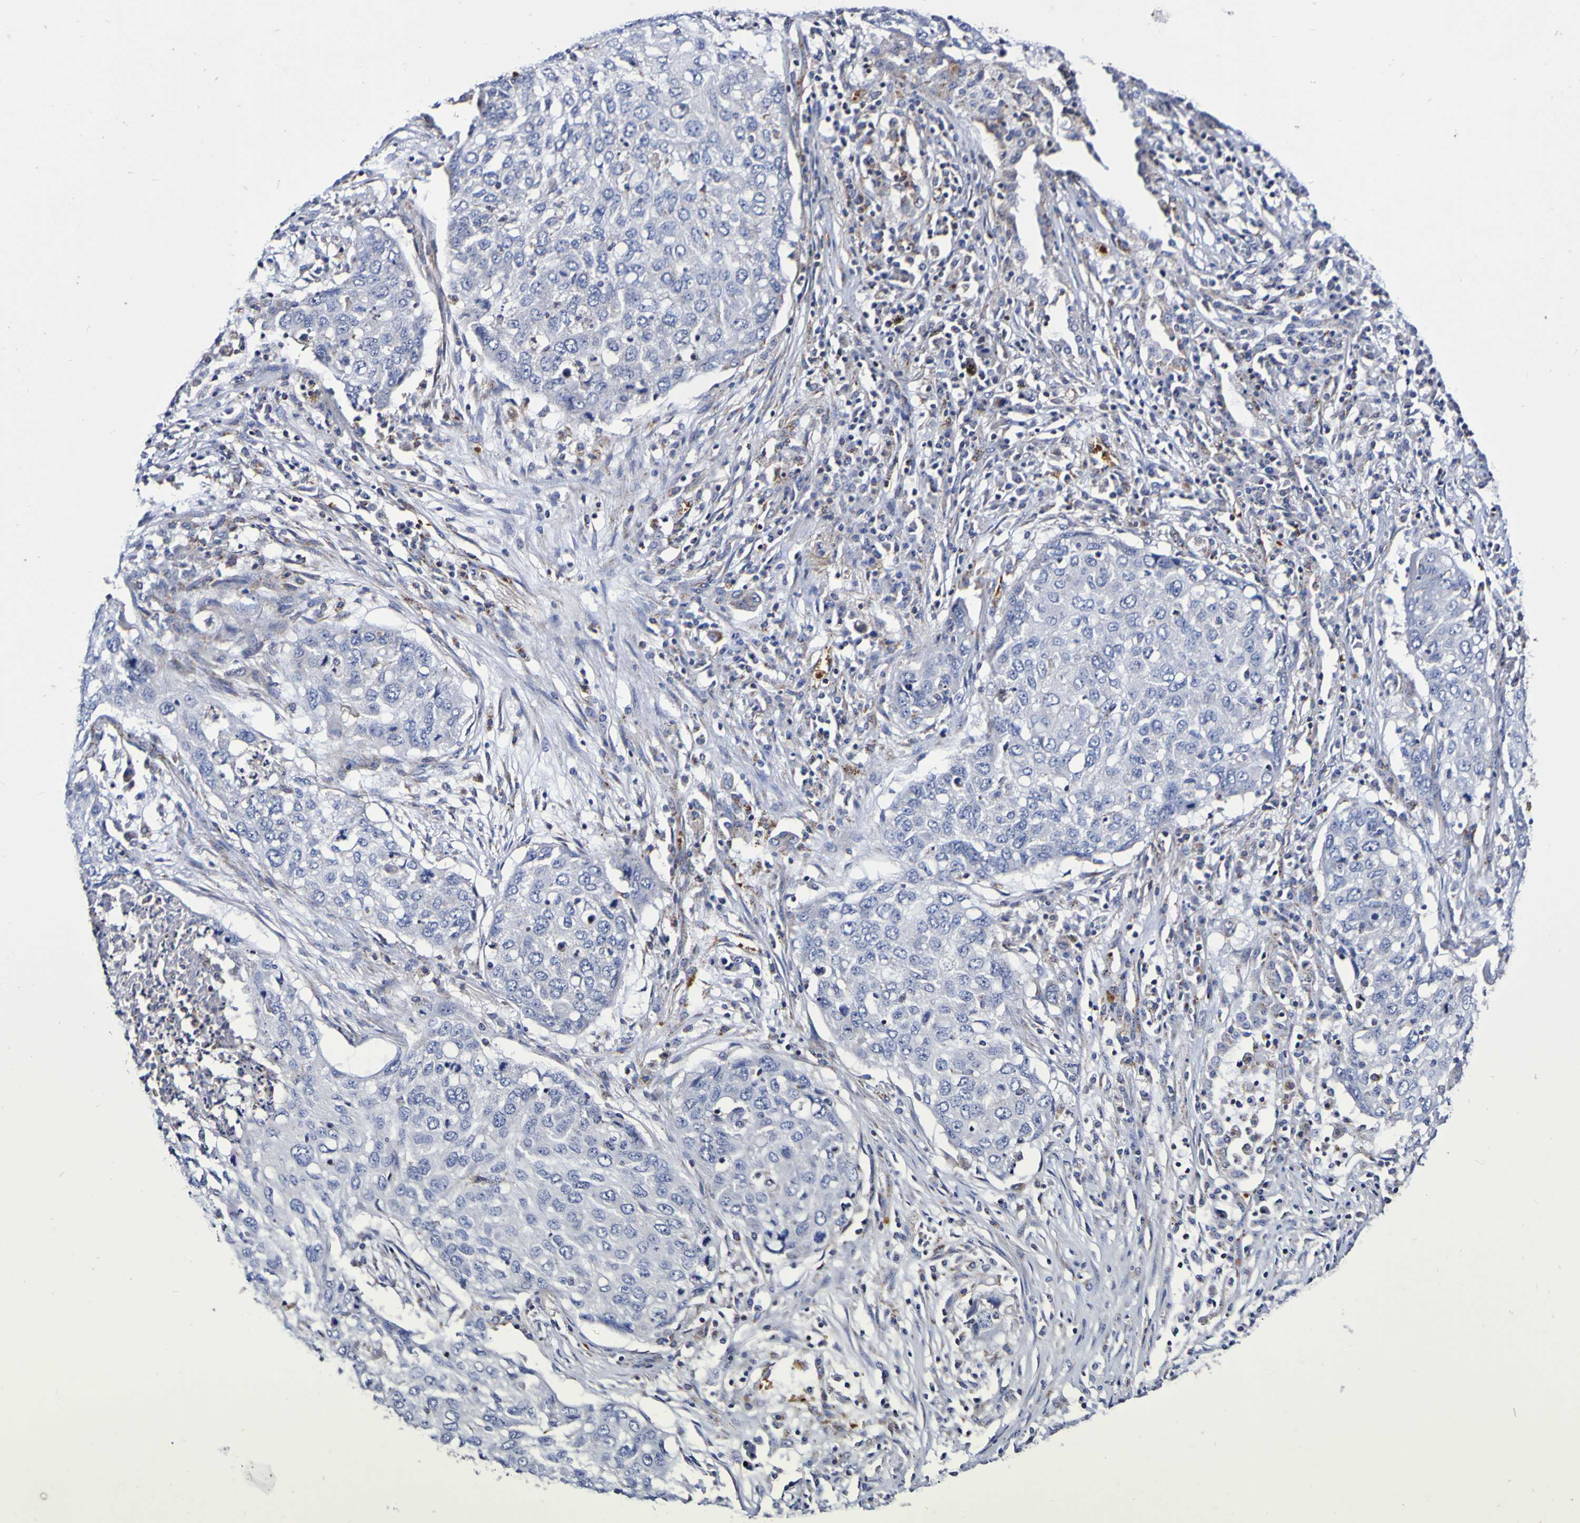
{"staining": {"intensity": "negative", "quantity": "none", "location": "none"}, "tissue": "lung cancer", "cell_type": "Tumor cells", "image_type": "cancer", "snomed": [{"axis": "morphology", "description": "Squamous cell carcinoma, NOS"}, {"axis": "topography", "description": "Lung"}], "caption": "Lung cancer (squamous cell carcinoma) was stained to show a protein in brown. There is no significant expression in tumor cells.", "gene": "WNT4", "patient": {"sex": "female", "age": 63}}